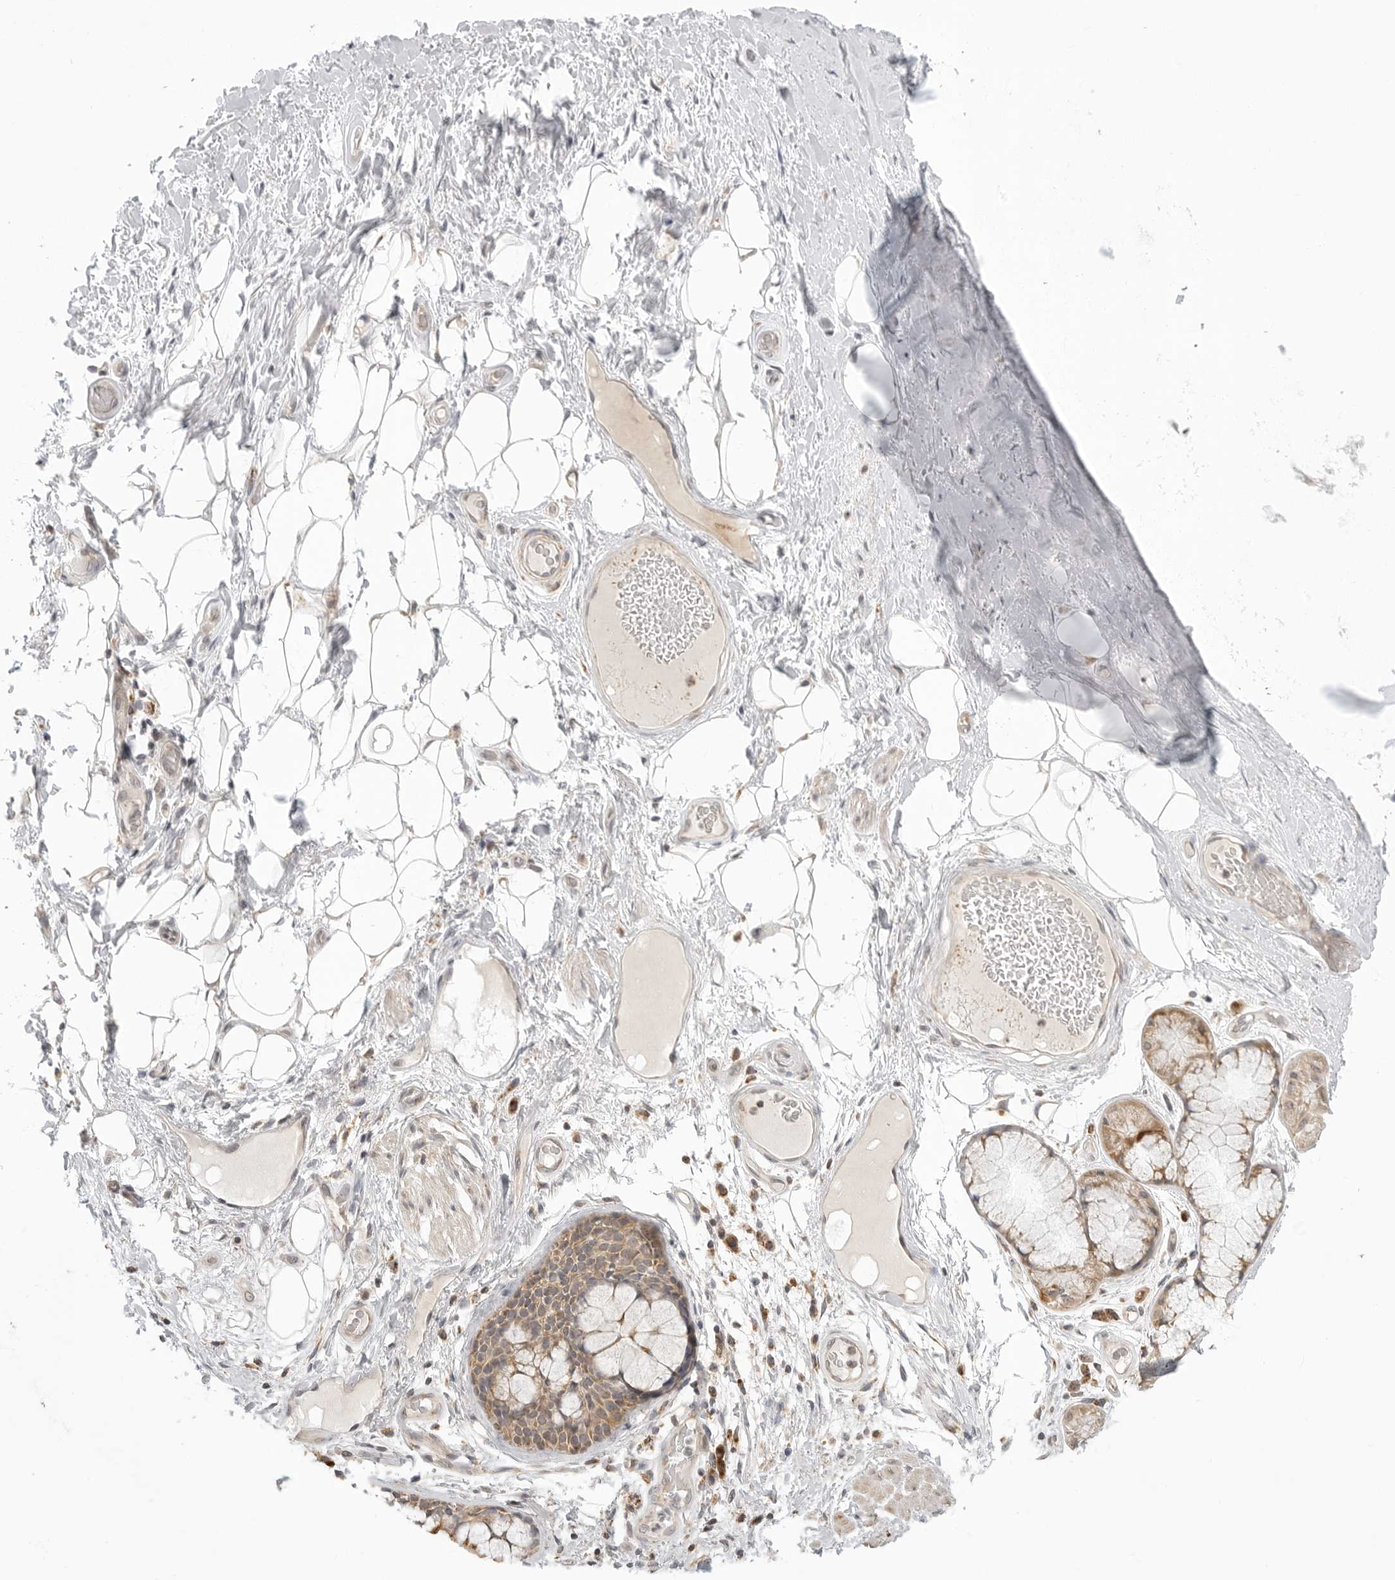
{"staining": {"intensity": "negative", "quantity": "none", "location": "none"}, "tissue": "adipose tissue", "cell_type": "Adipocytes", "image_type": "normal", "snomed": [{"axis": "morphology", "description": "Normal tissue, NOS"}, {"axis": "topography", "description": "Bronchus"}], "caption": "IHC photomicrograph of normal human adipose tissue stained for a protein (brown), which reveals no positivity in adipocytes.", "gene": "KALRN", "patient": {"sex": "male", "age": 66}}